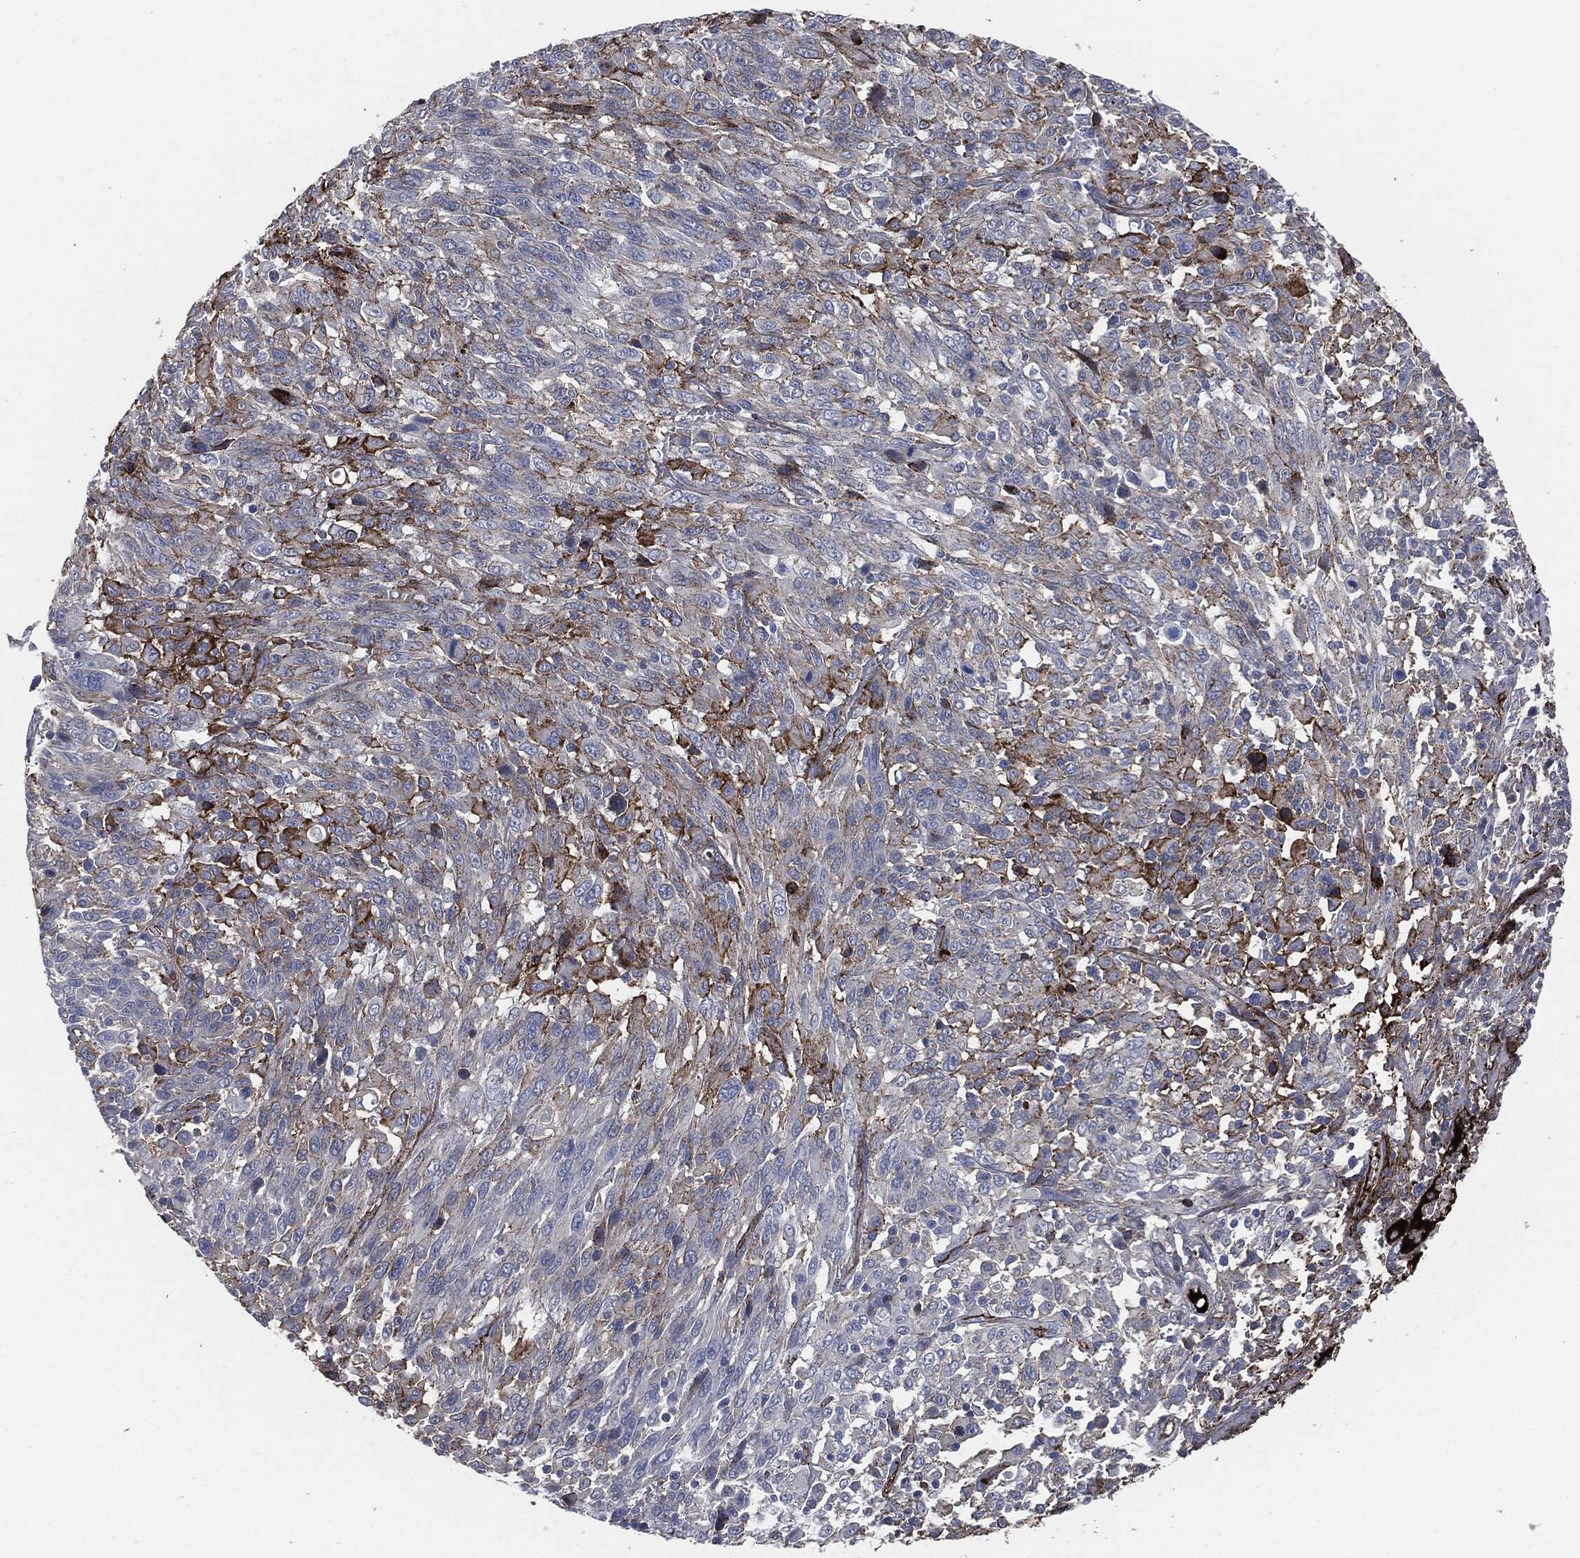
{"staining": {"intensity": "strong", "quantity": "<25%", "location": "cytoplasmic/membranous"}, "tissue": "melanoma", "cell_type": "Tumor cells", "image_type": "cancer", "snomed": [{"axis": "morphology", "description": "Malignant melanoma, NOS"}, {"axis": "topography", "description": "Skin"}], "caption": "High-power microscopy captured an immunohistochemistry (IHC) histopathology image of malignant melanoma, revealing strong cytoplasmic/membranous staining in approximately <25% of tumor cells.", "gene": "APOB", "patient": {"sex": "female", "age": 91}}